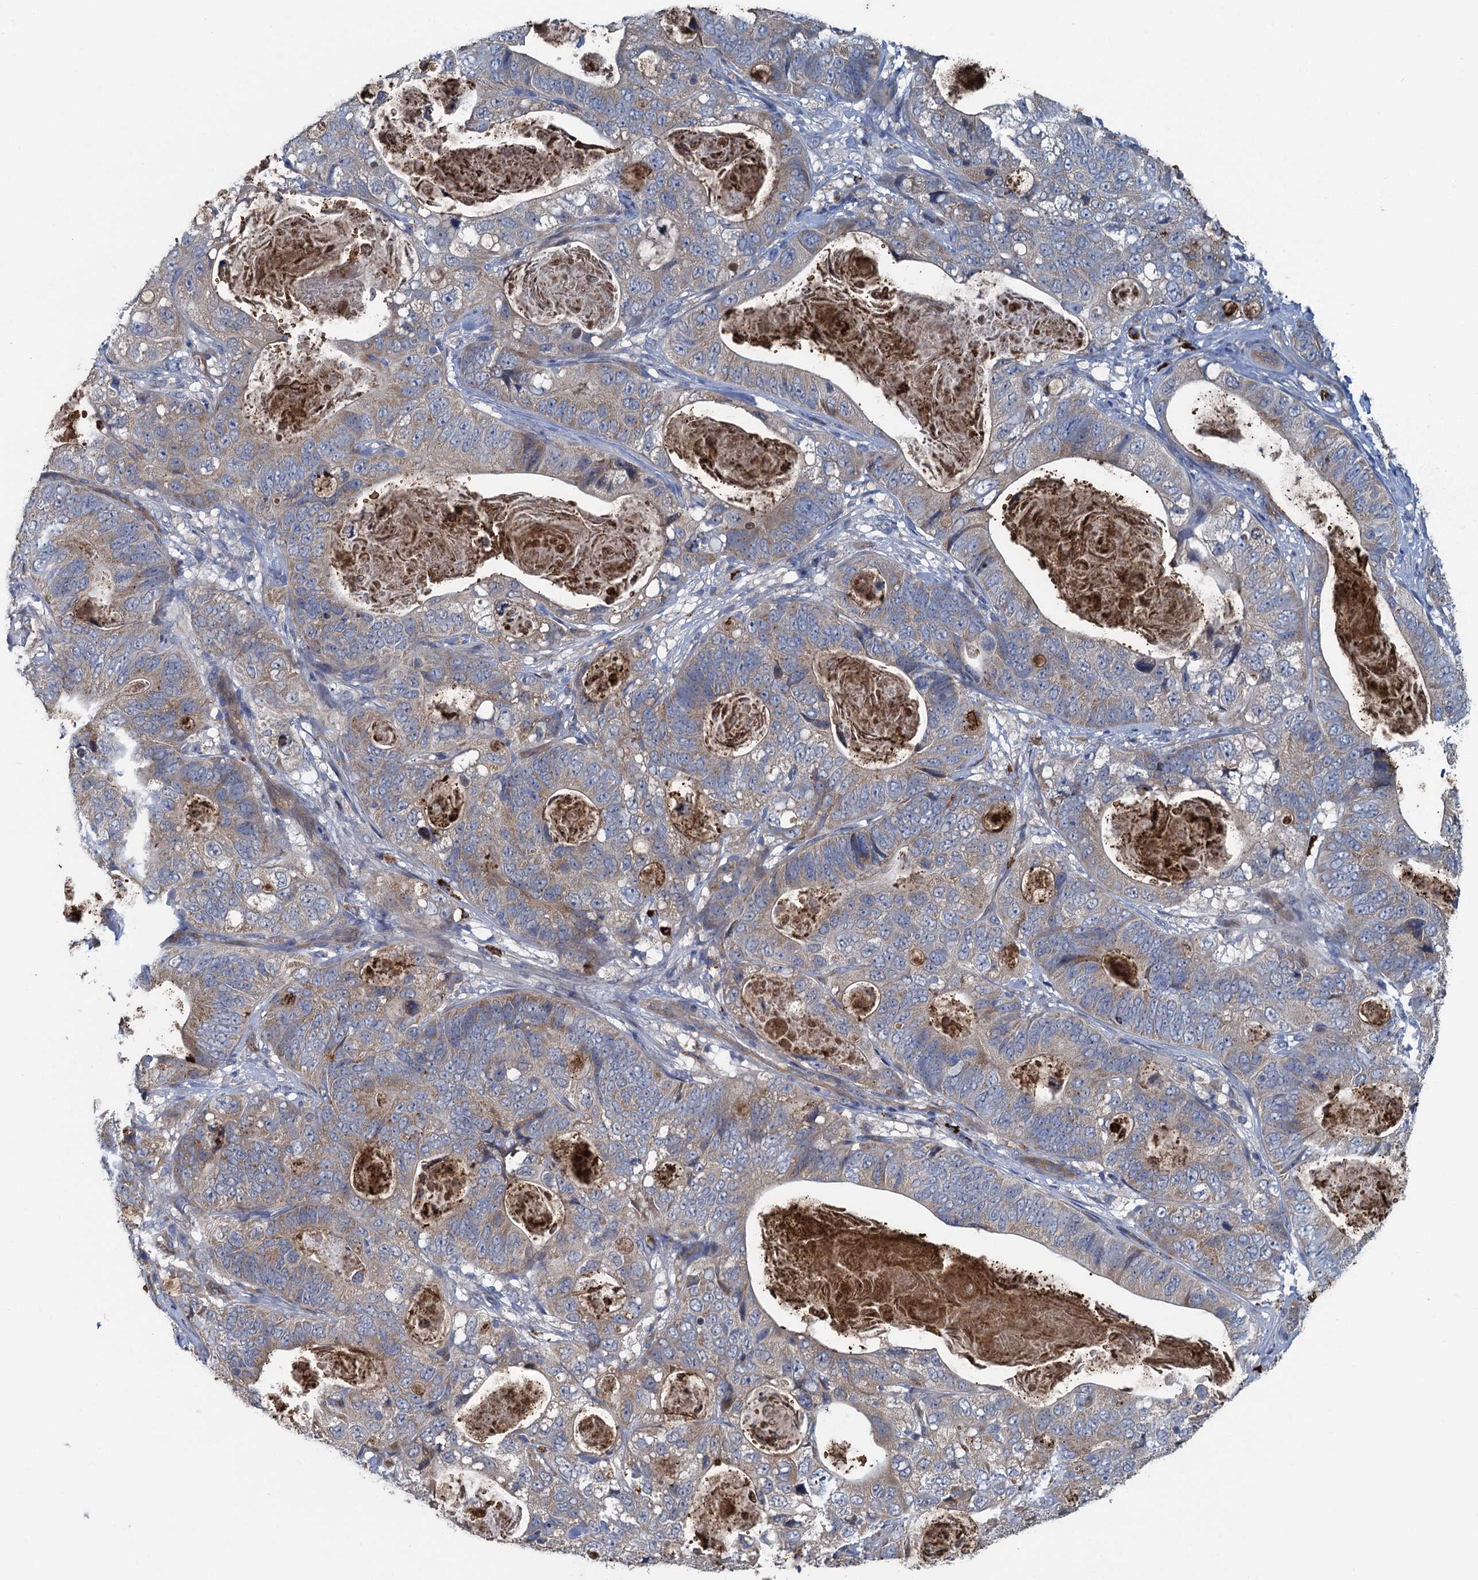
{"staining": {"intensity": "weak", "quantity": ">75%", "location": "cytoplasmic/membranous"}, "tissue": "stomach cancer", "cell_type": "Tumor cells", "image_type": "cancer", "snomed": [{"axis": "morphology", "description": "Normal tissue, NOS"}, {"axis": "morphology", "description": "Adenocarcinoma, NOS"}, {"axis": "topography", "description": "Stomach"}], "caption": "Stomach cancer tissue reveals weak cytoplasmic/membranous positivity in approximately >75% of tumor cells (brown staining indicates protein expression, while blue staining denotes nuclei).", "gene": "KBTBD8", "patient": {"sex": "female", "age": 89}}